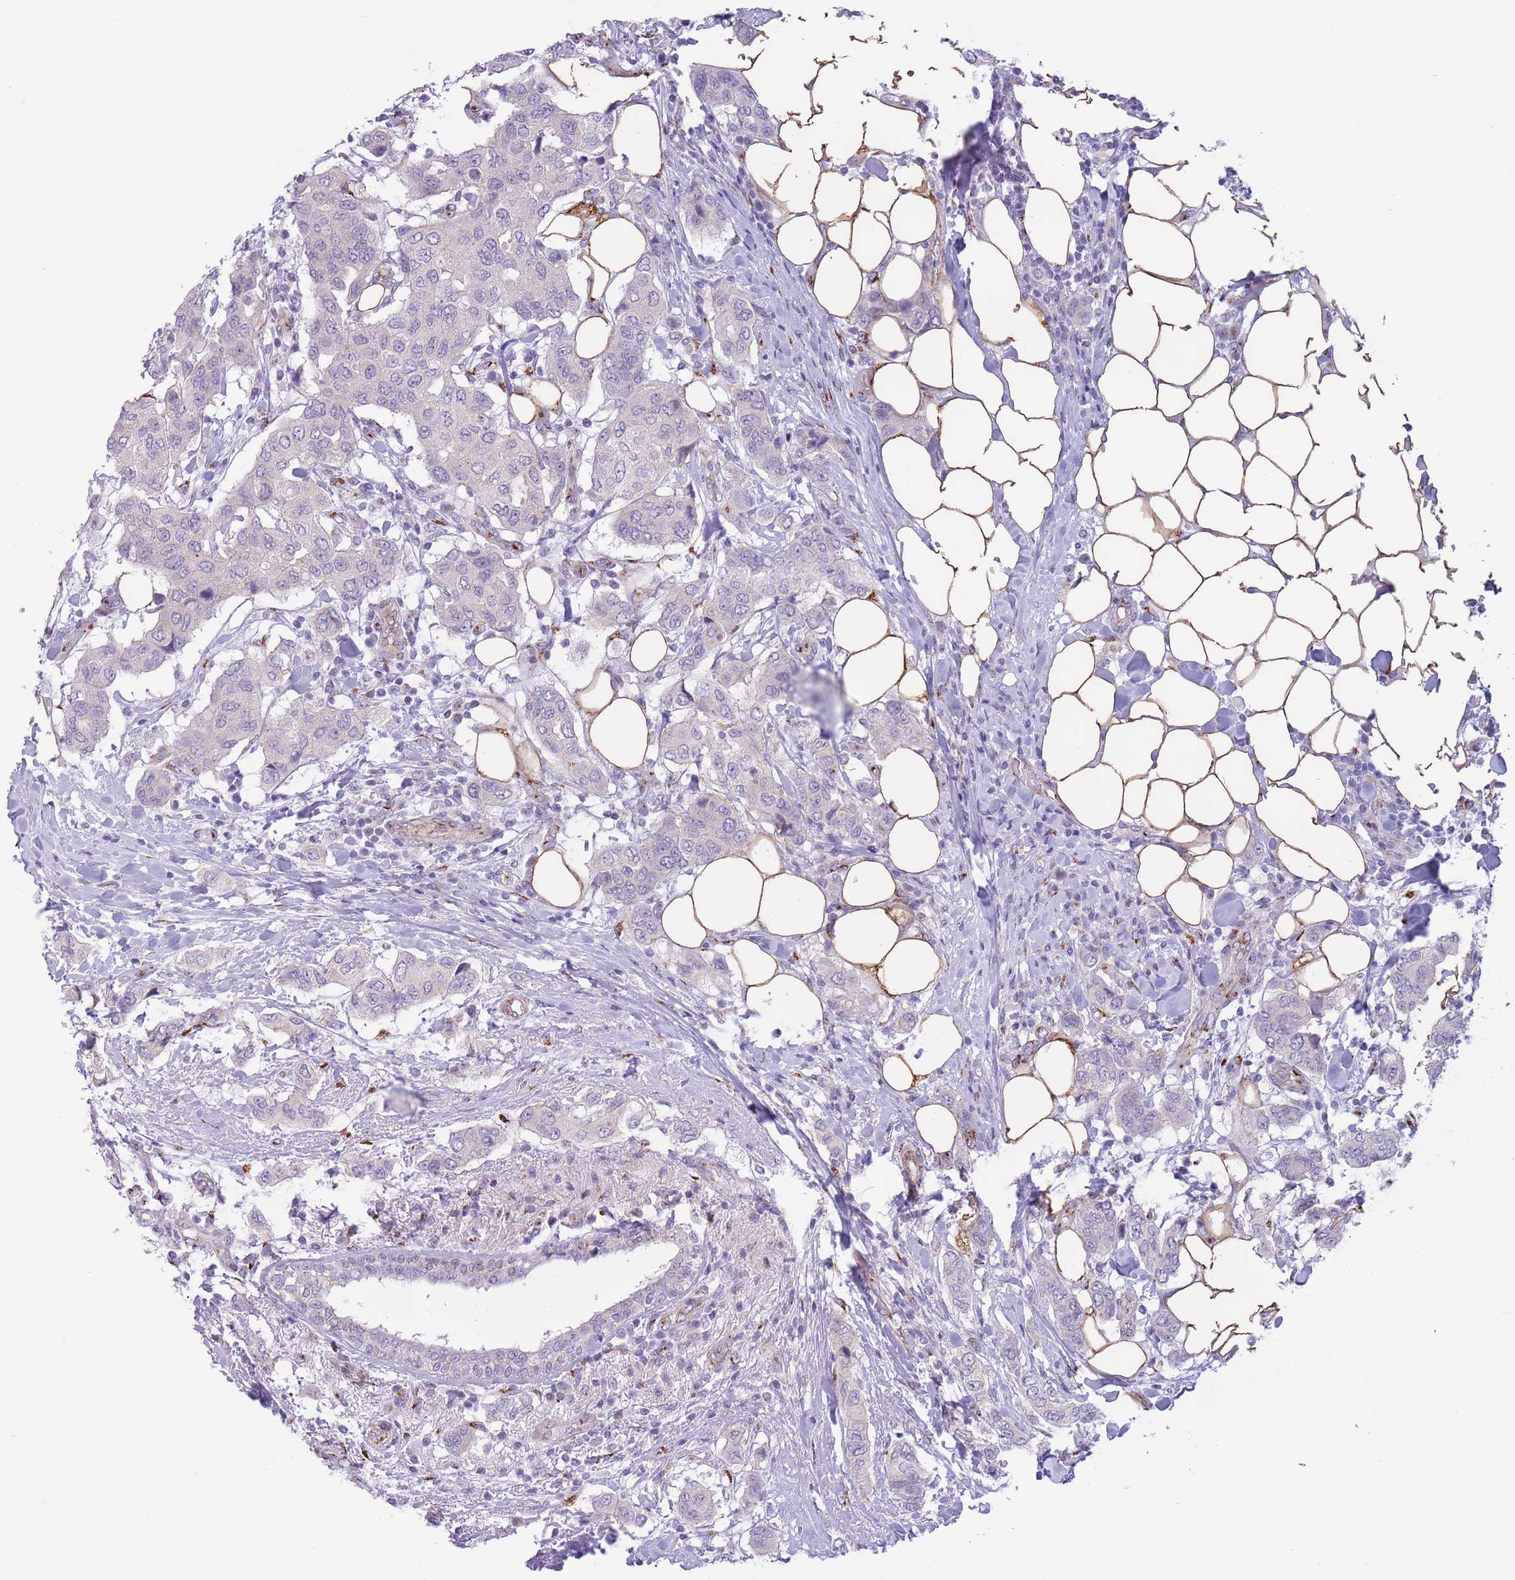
{"staining": {"intensity": "negative", "quantity": "none", "location": "none"}, "tissue": "breast cancer", "cell_type": "Tumor cells", "image_type": "cancer", "snomed": [{"axis": "morphology", "description": "Lobular carcinoma"}, {"axis": "topography", "description": "Breast"}], "caption": "Tumor cells are negative for brown protein staining in breast lobular carcinoma.", "gene": "C20orf96", "patient": {"sex": "female", "age": 51}}